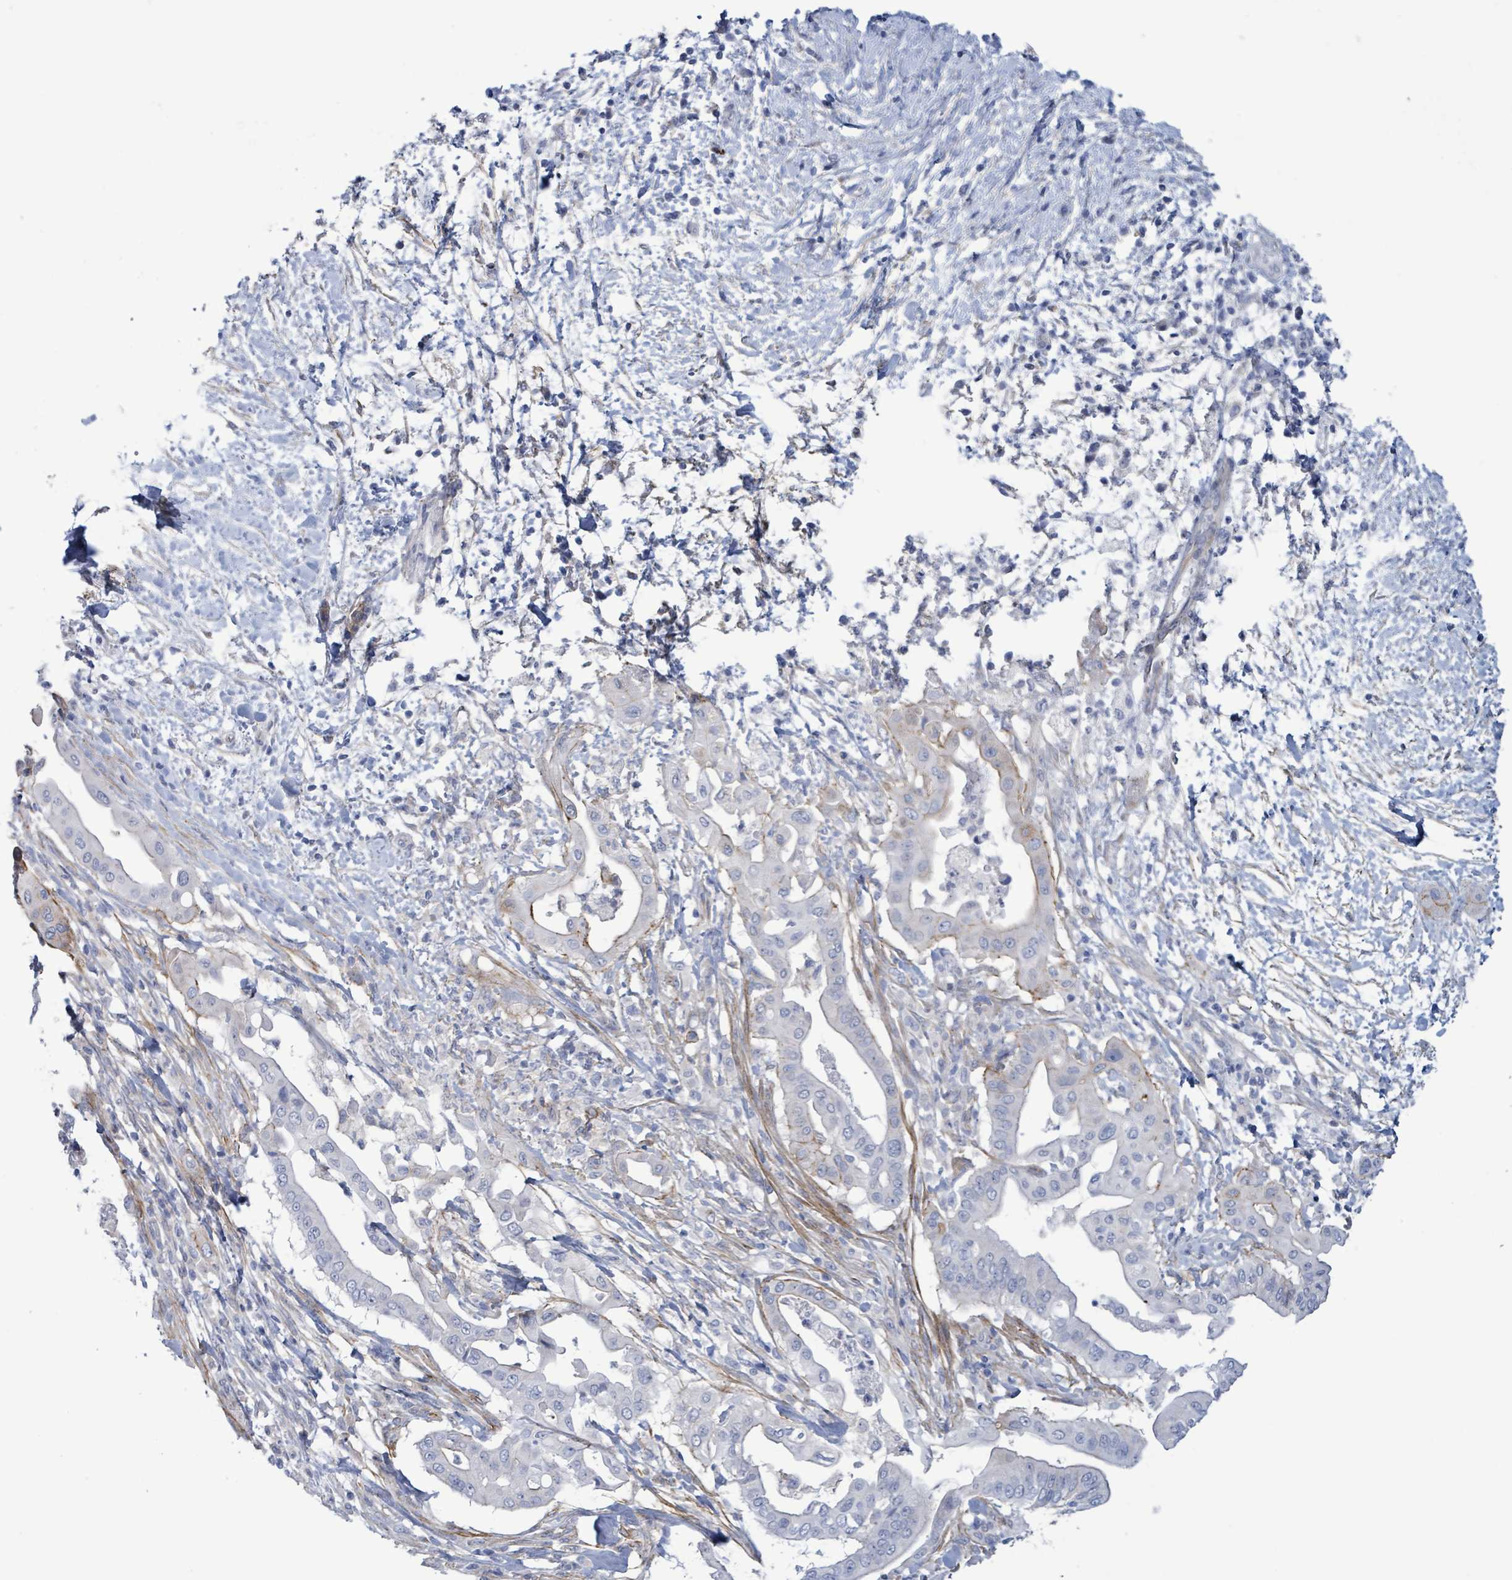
{"staining": {"intensity": "moderate", "quantity": "<25%", "location": "cytoplasmic/membranous"}, "tissue": "pancreatic cancer", "cell_type": "Tumor cells", "image_type": "cancer", "snomed": [{"axis": "morphology", "description": "Adenocarcinoma, NOS"}, {"axis": "topography", "description": "Pancreas"}], "caption": "High-magnification brightfield microscopy of pancreatic adenocarcinoma stained with DAB (brown) and counterstained with hematoxylin (blue). tumor cells exhibit moderate cytoplasmic/membranous staining is identified in approximately<25% of cells.", "gene": "PKLR", "patient": {"sex": "male", "age": 68}}